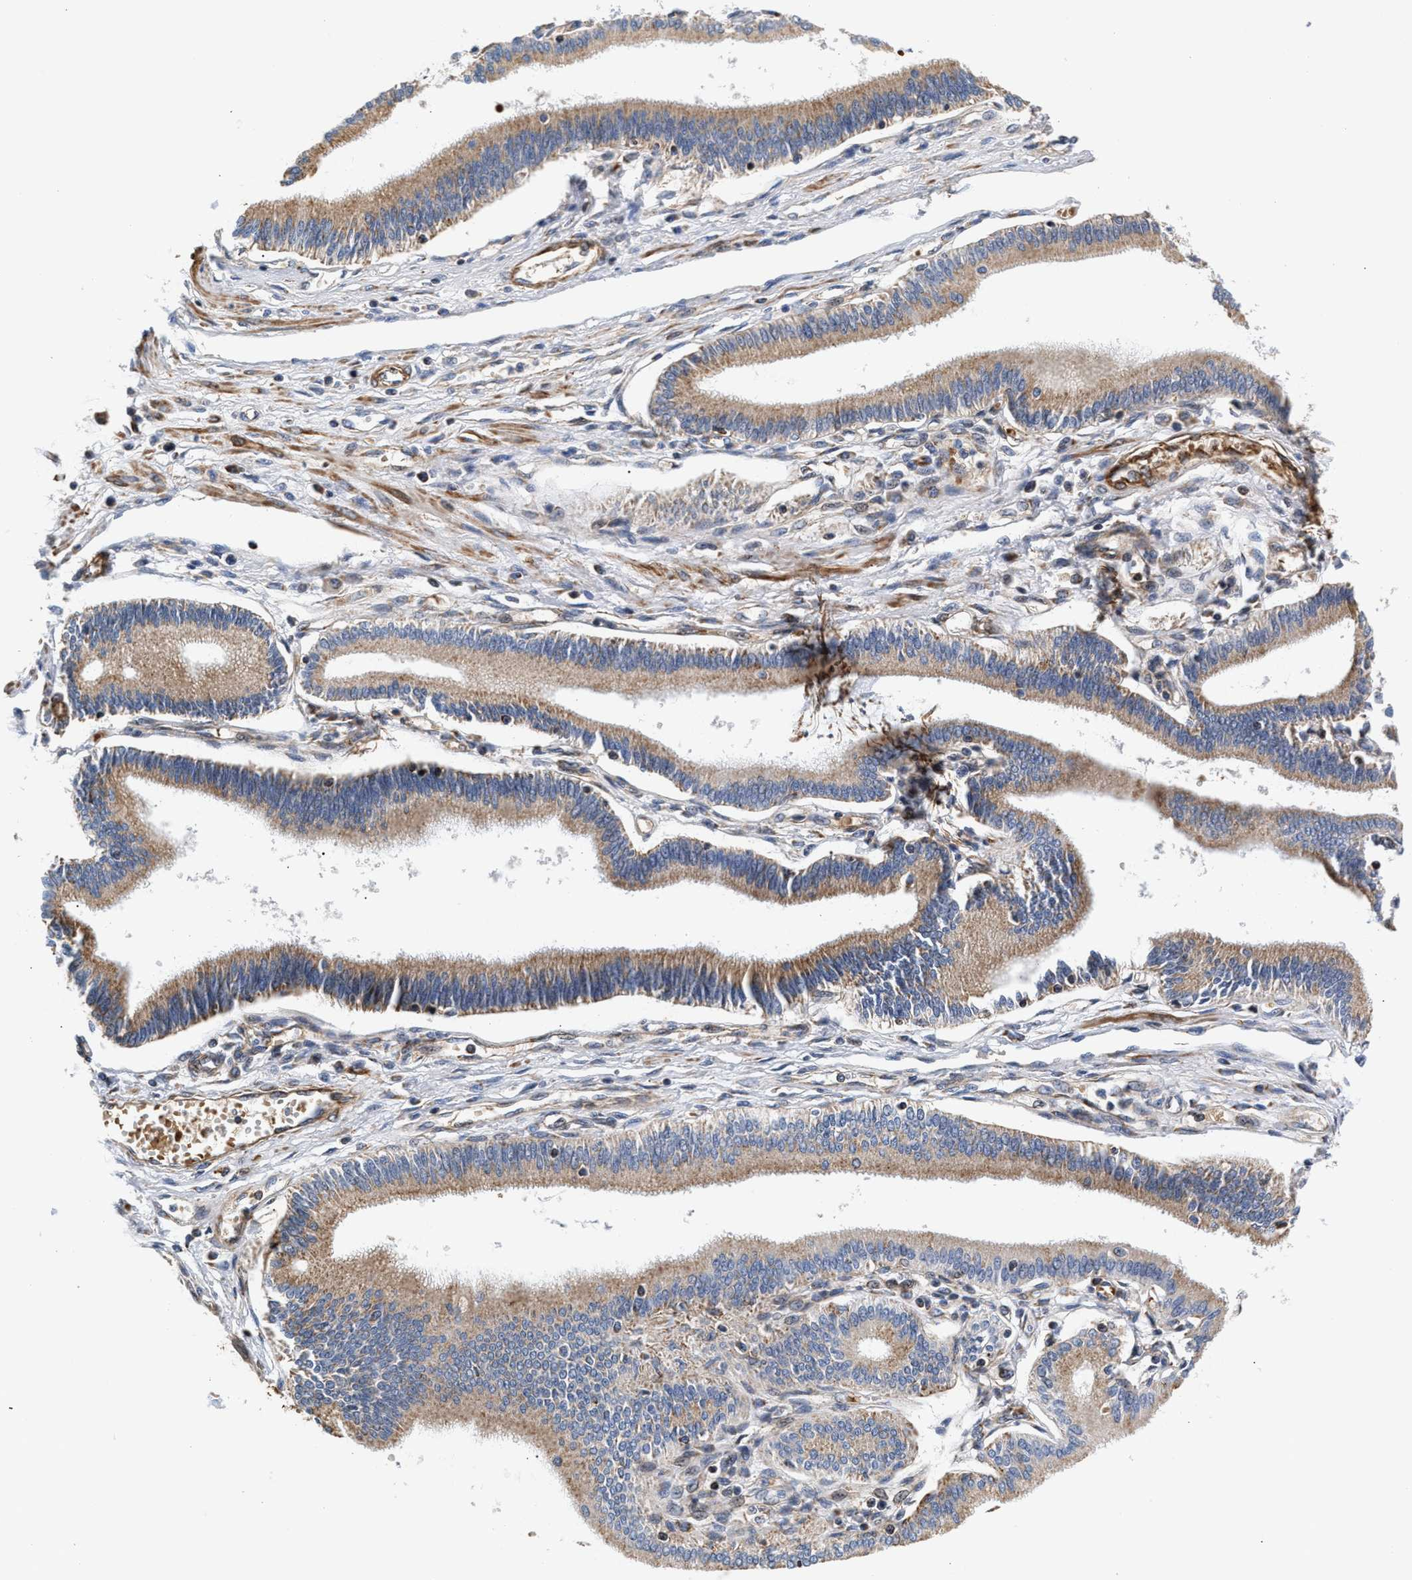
{"staining": {"intensity": "moderate", "quantity": ">75%", "location": "cytoplasmic/membranous"}, "tissue": "pancreatic cancer", "cell_type": "Tumor cells", "image_type": "cancer", "snomed": [{"axis": "morphology", "description": "Adenocarcinoma, NOS"}, {"axis": "topography", "description": "Pancreas"}], "caption": "Pancreatic cancer (adenocarcinoma) stained for a protein shows moderate cytoplasmic/membranous positivity in tumor cells. (DAB (3,3'-diaminobenzidine) IHC with brightfield microscopy, high magnification).", "gene": "SGK1", "patient": {"sex": "male", "age": 56}}